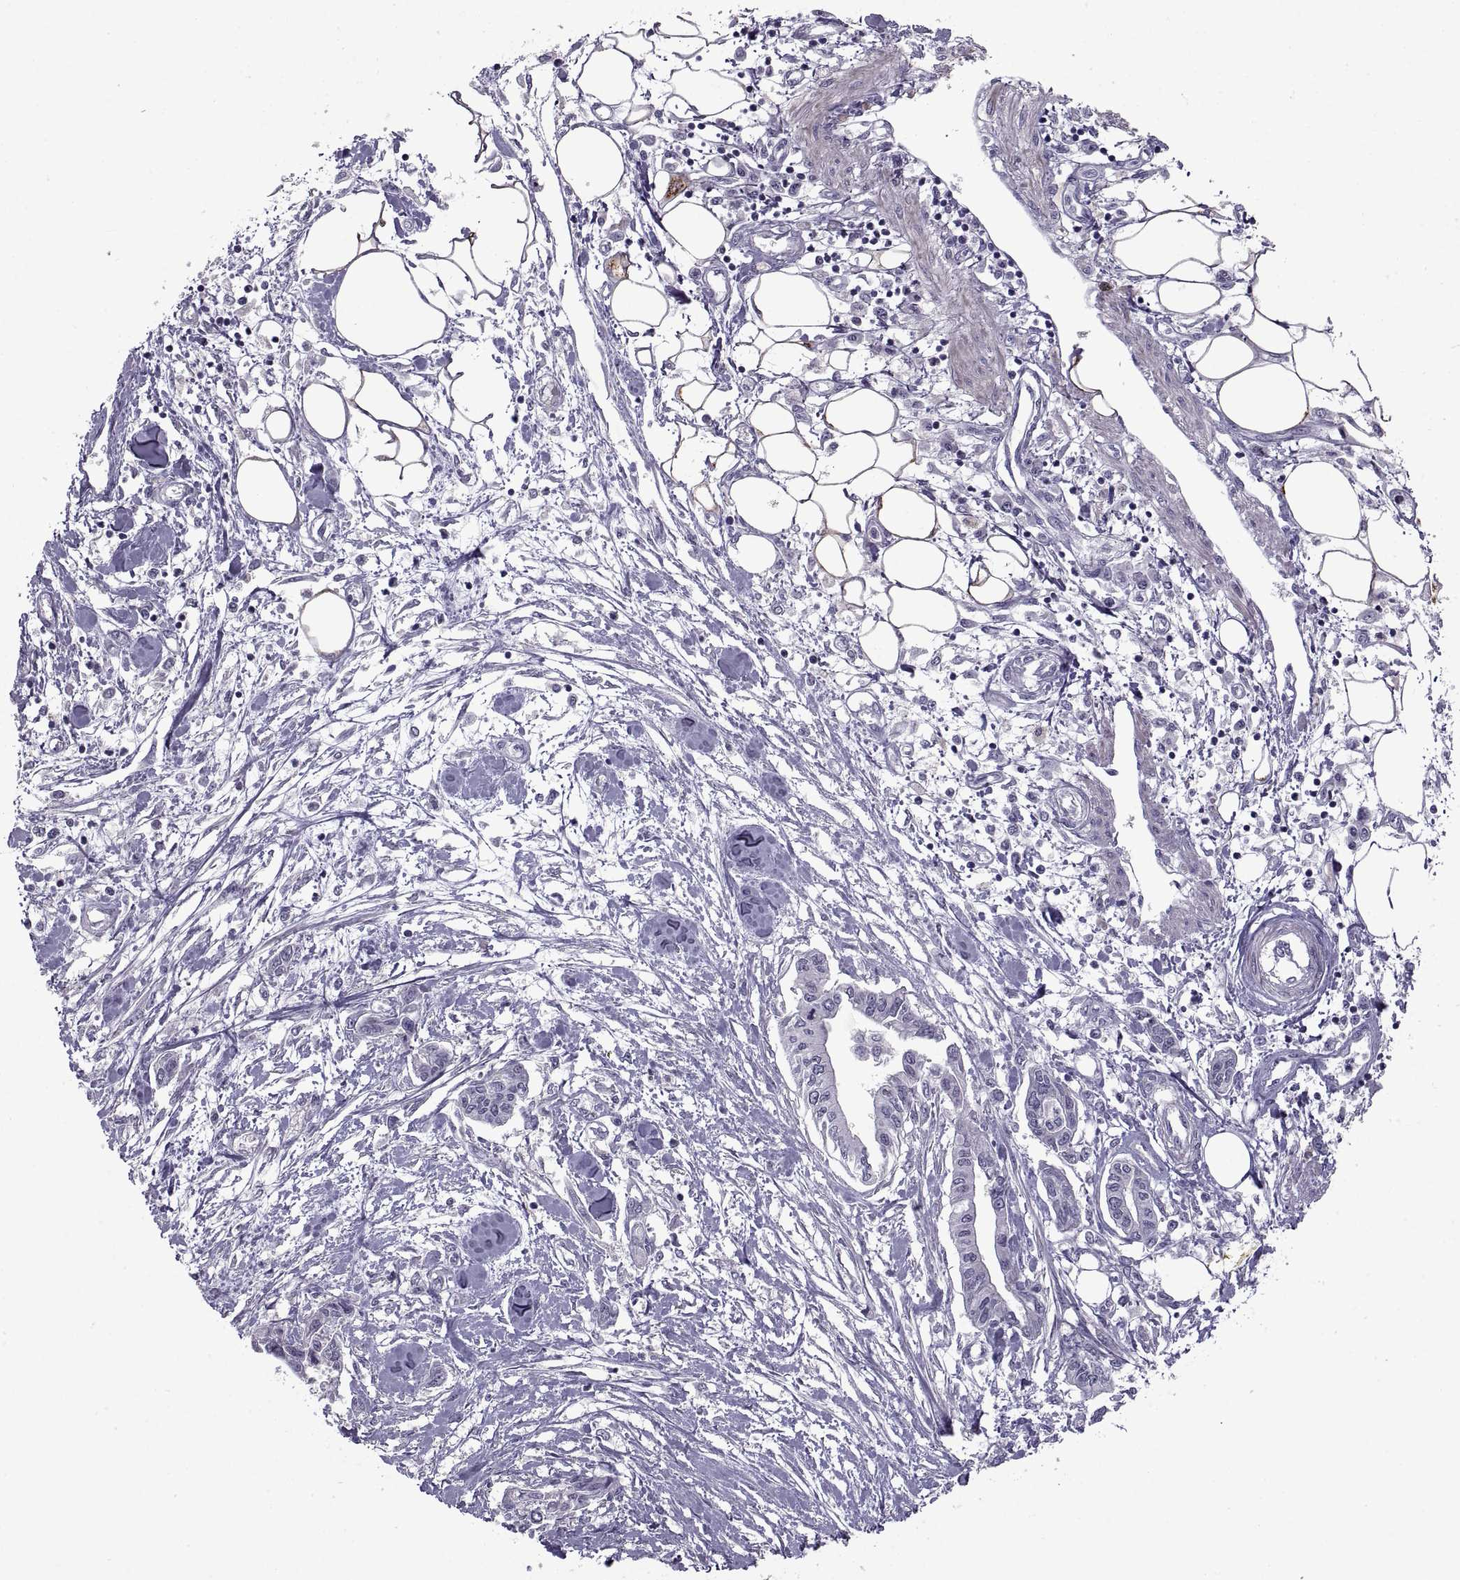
{"staining": {"intensity": "negative", "quantity": "none", "location": "none"}, "tissue": "pancreatic cancer", "cell_type": "Tumor cells", "image_type": "cancer", "snomed": [{"axis": "morphology", "description": "Adenocarcinoma, NOS"}, {"axis": "topography", "description": "Pancreas"}], "caption": "A micrograph of pancreatic cancer stained for a protein displays no brown staining in tumor cells.", "gene": "BSPH1", "patient": {"sex": "male", "age": 60}}